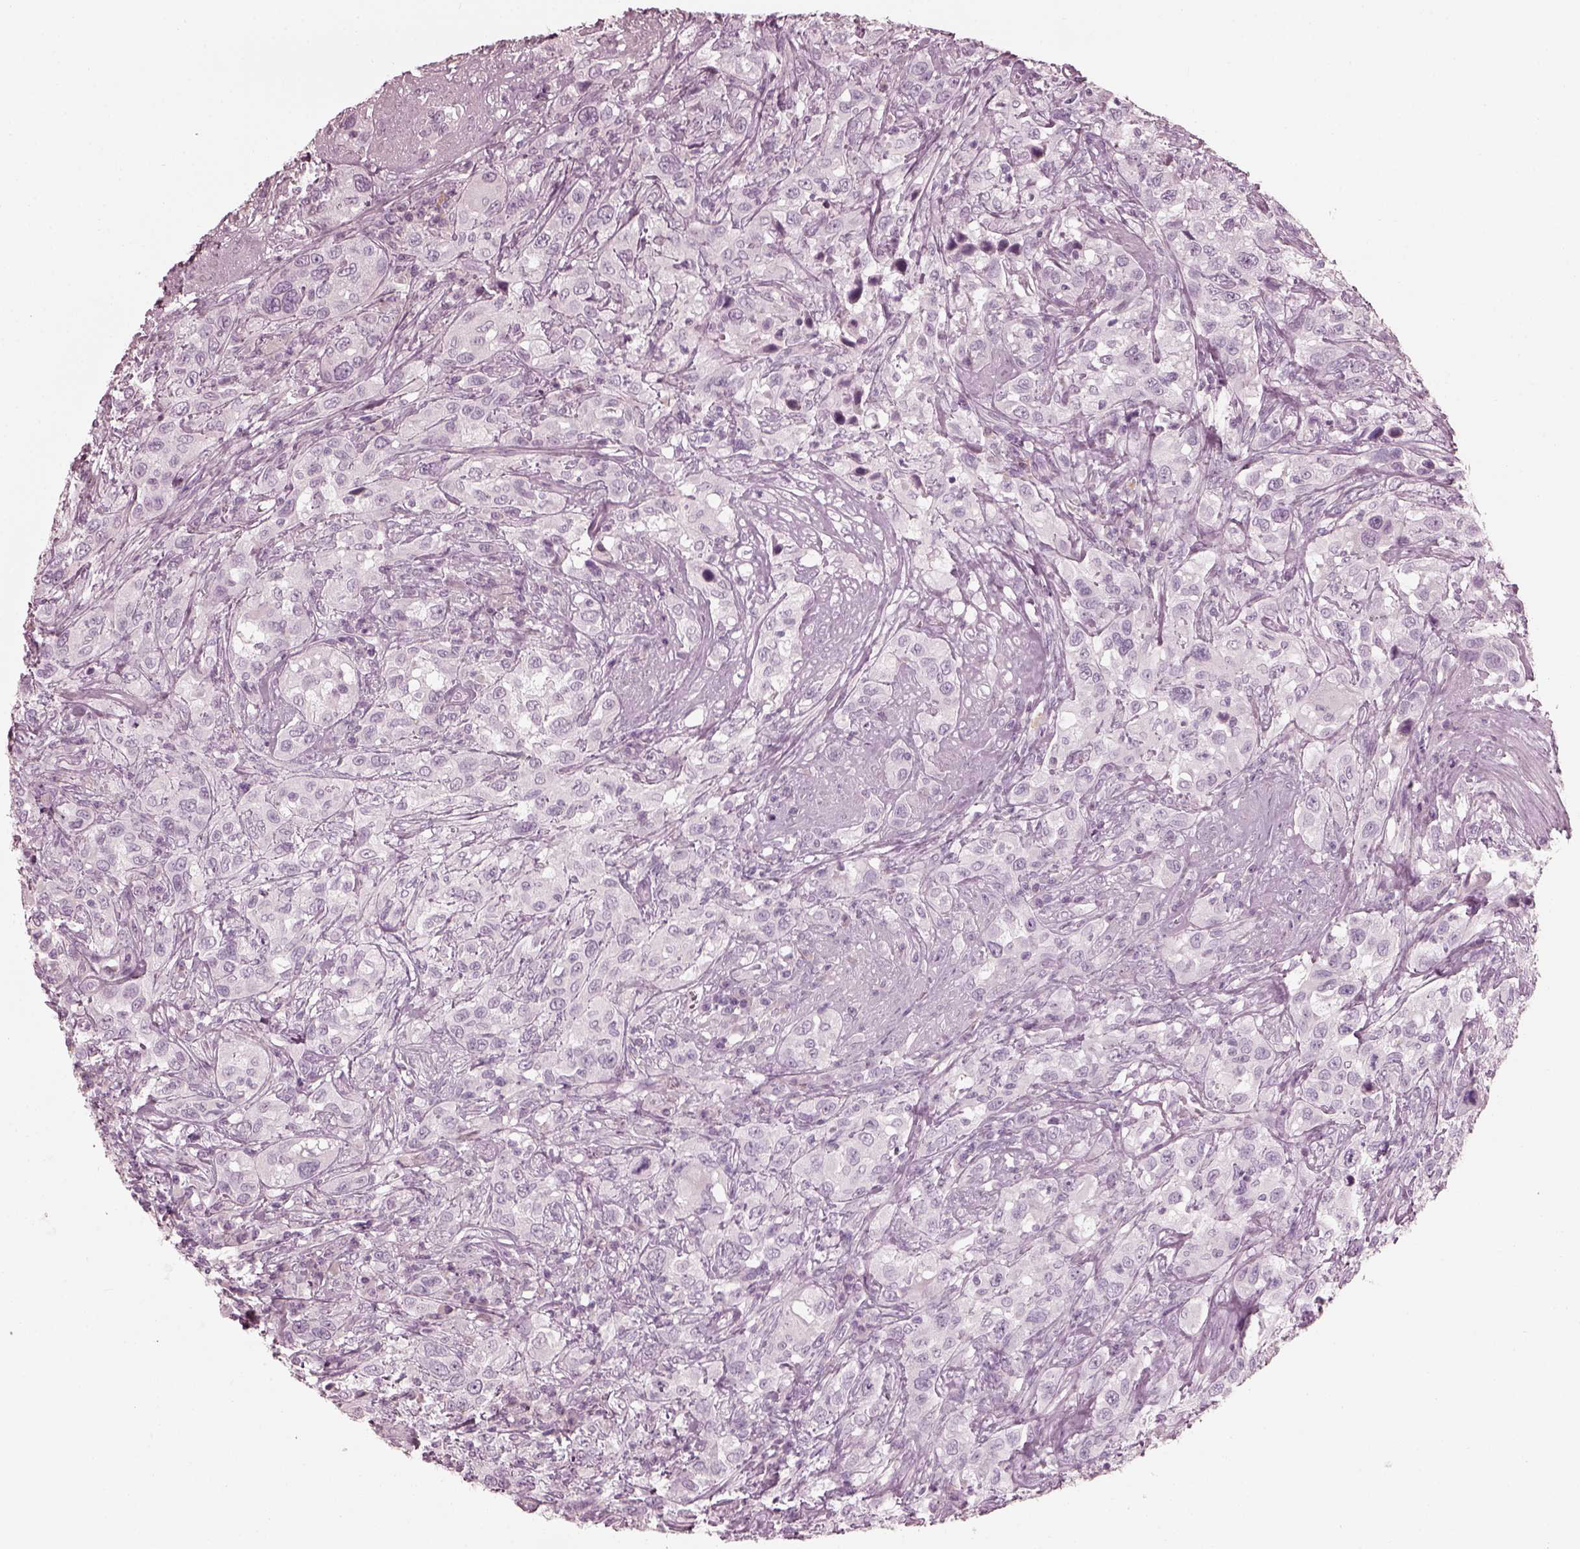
{"staining": {"intensity": "negative", "quantity": "none", "location": "none"}, "tissue": "urothelial cancer", "cell_type": "Tumor cells", "image_type": "cancer", "snomed": [{"axis": "morphology", "description": "Urothelial carcinoma, NOS"}, {"axis": "morphology", "description": "Urothelial carcinoma, High grade"}, {"axis": "topography", "description": "Urinary bladder"}], "caption": "This micrograph is of transitional cell carcinoma stained with immunohistochemistry to label a protein in brown with the nuclei are counter-stained blue. There is no staining in tumor cells. (IHC, brightfield microscopy, high magnification).", "gene": "SAXO2", "patient": {"sex": "female", "age": 64}}